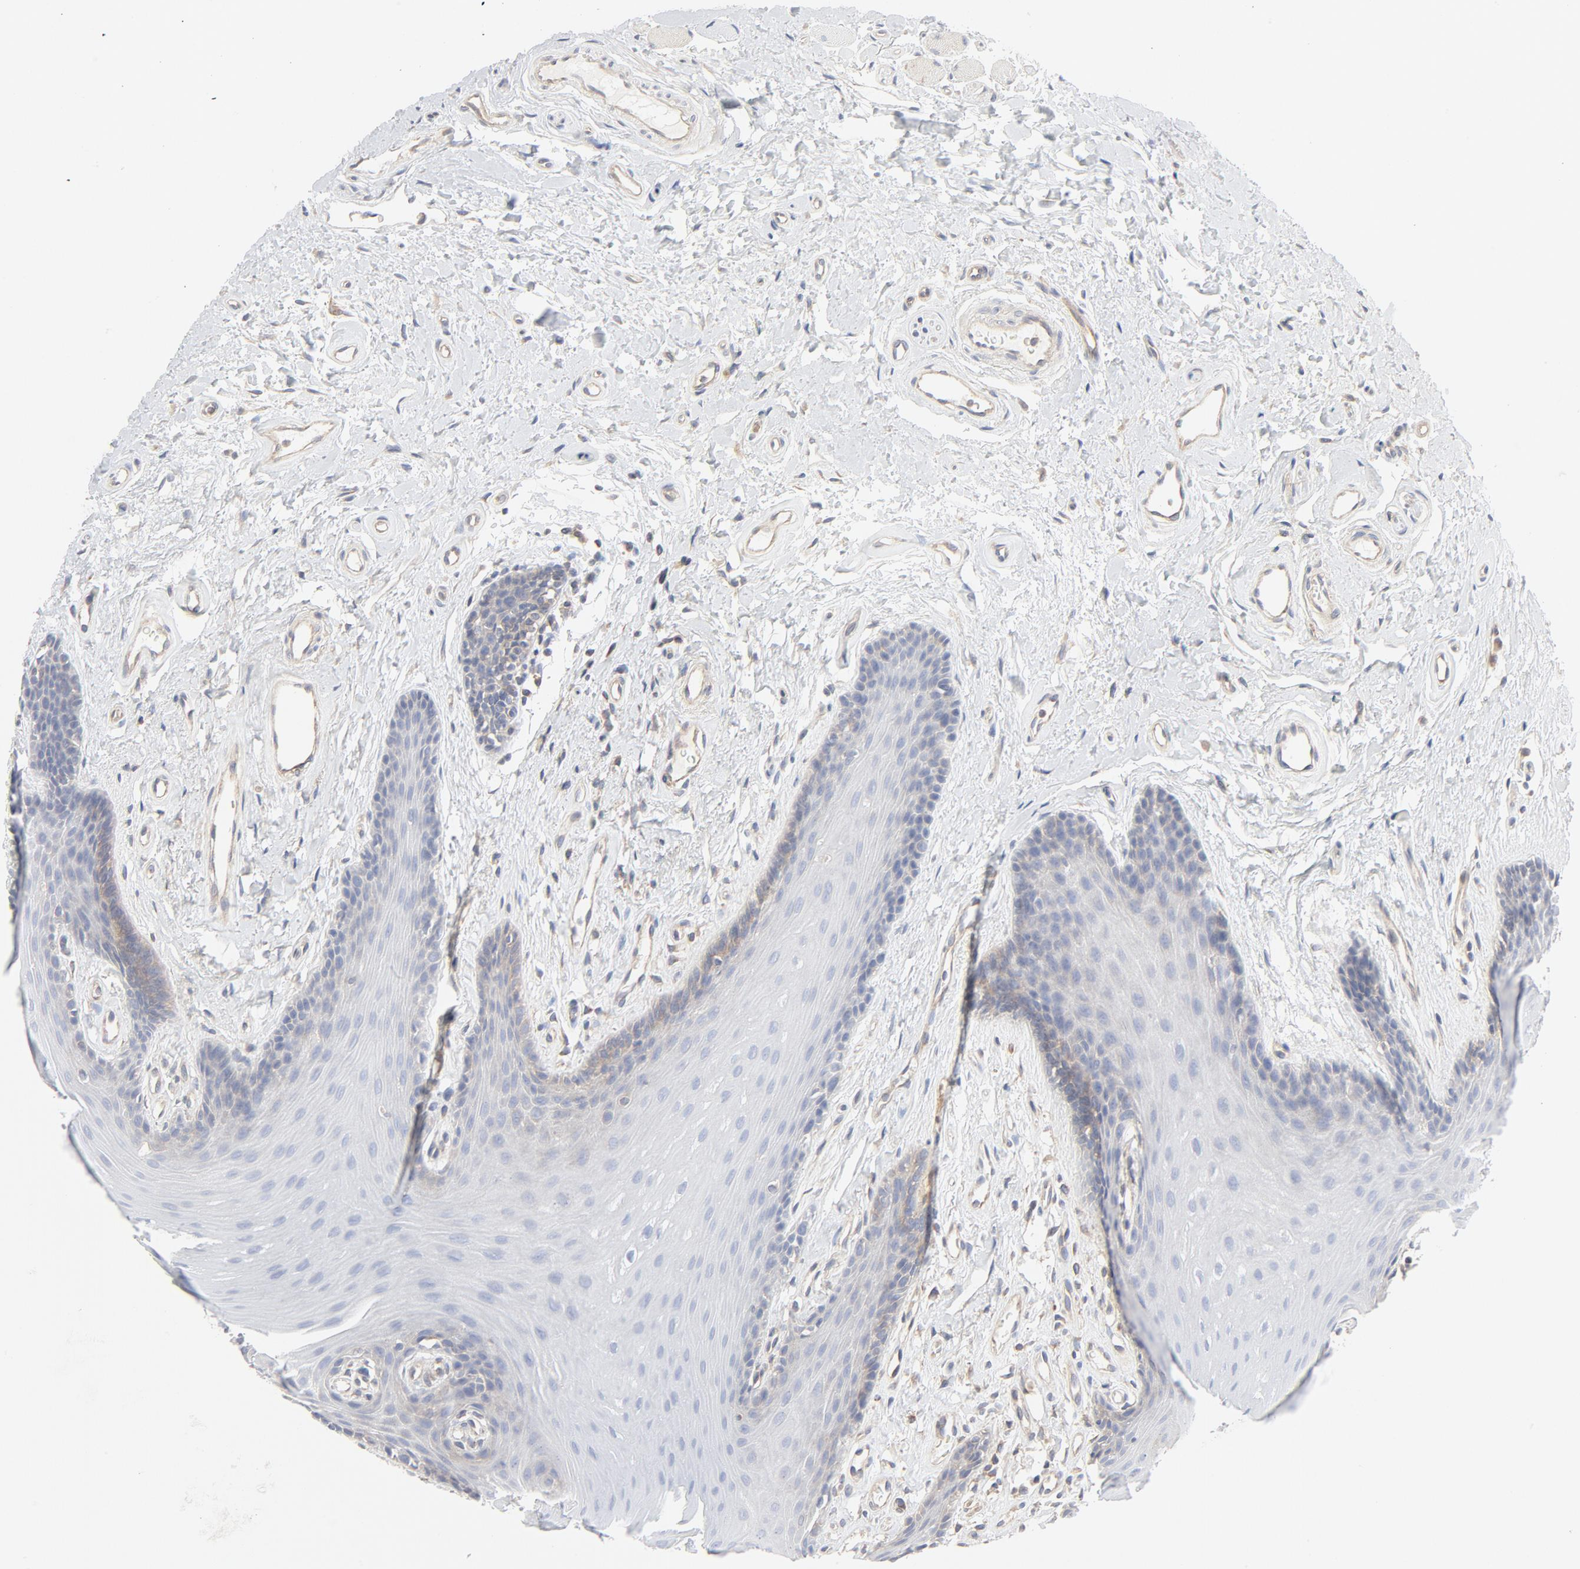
{"staining": {"intensity": "negative", "quantity": "none", "location": "none"}, "tissue": "oral mucosa", "cell_type": "Squamous epithelial cells", "image_type": "normal", "snomed": [{"axis": "morphology", "description": "Normal tissue, NOS"}, {"axis": "topography", "description": "Oral tissue"}], "caption": "DAB immunohistochemical staining of benign human oral mucosa exhibits no significant expression in squamous epithelial cells.", "gene": "RABEP1", "patient": {"sex": "male", "age": 62}}